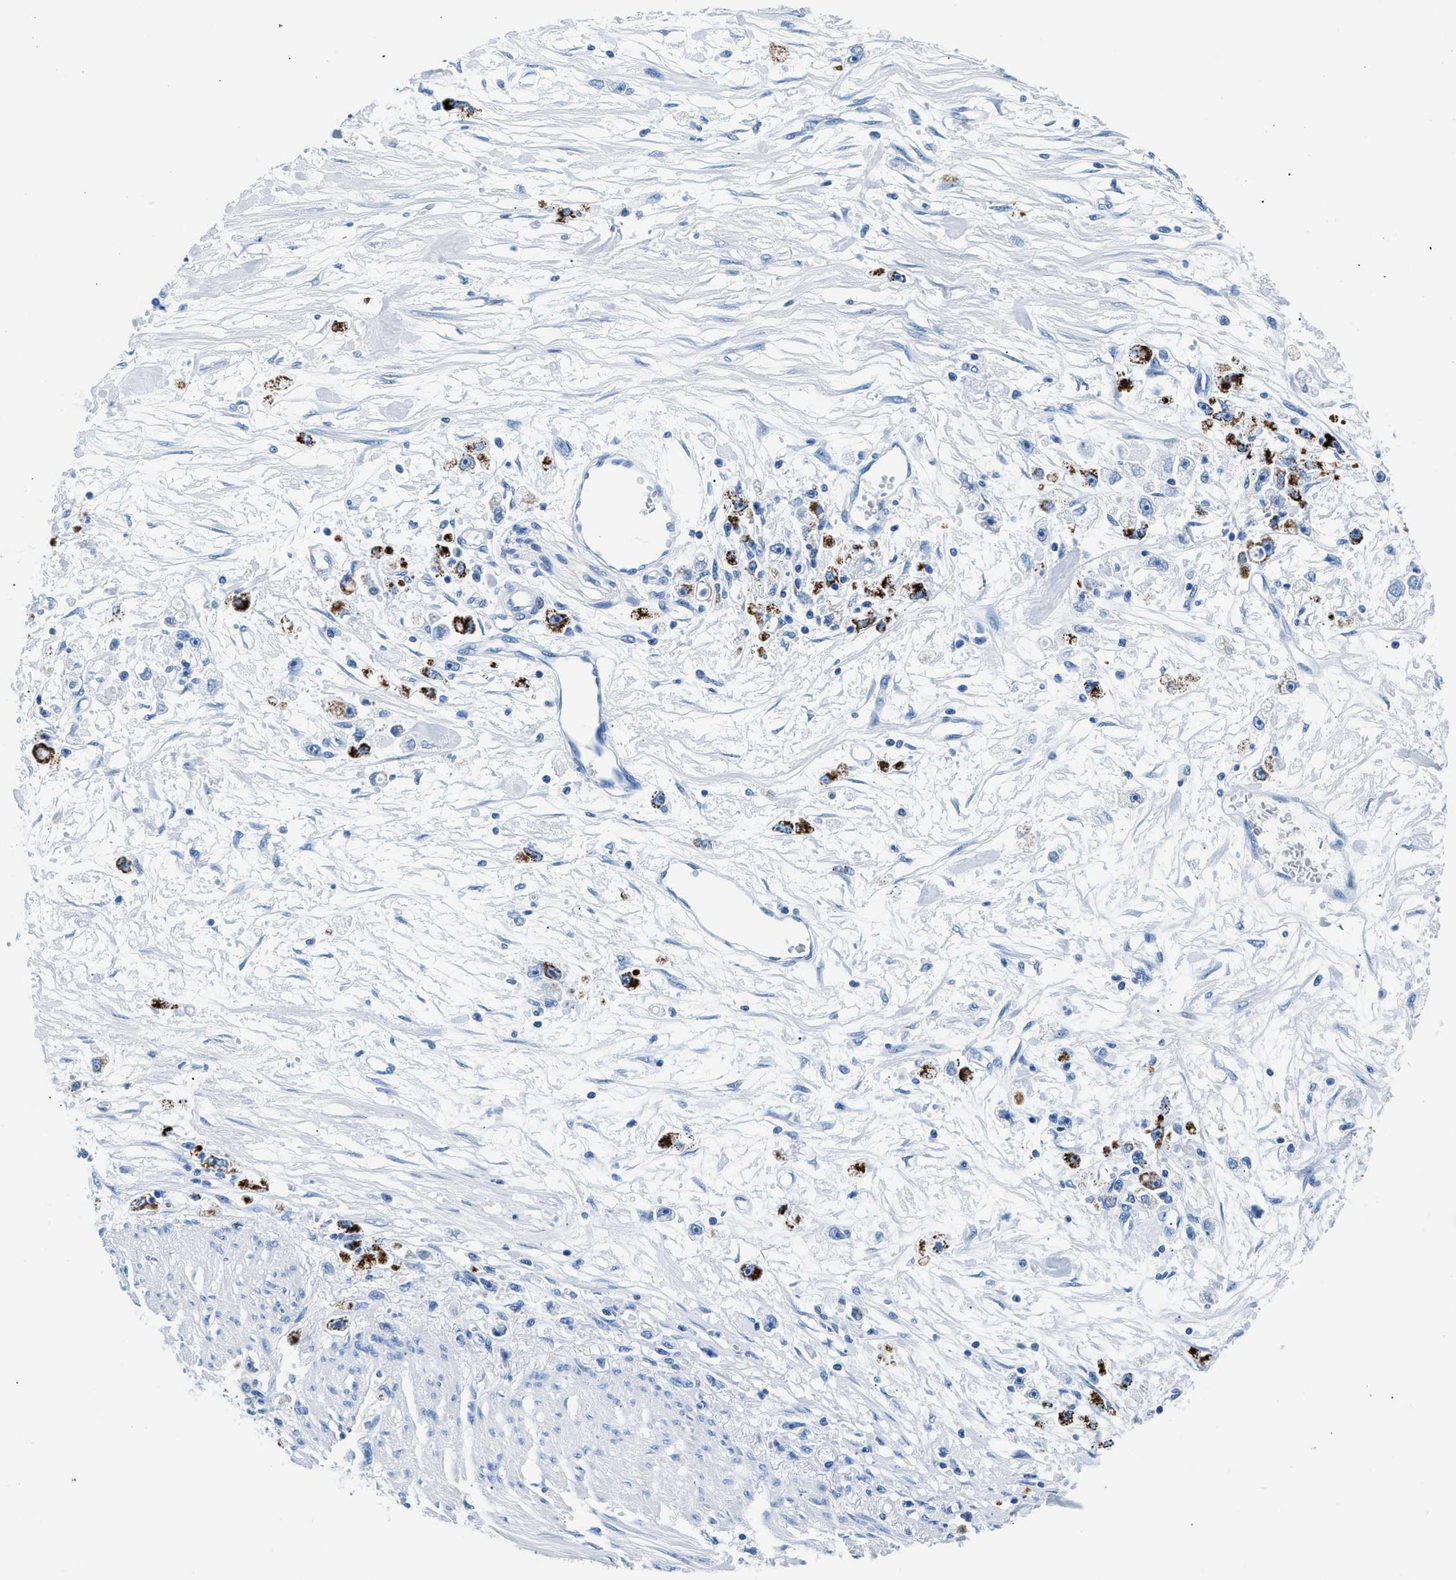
{"staining": {"intensity": "moderate", "quantity": ">75%", "location": "cytoplasmic/membranous"}, "tissue": "stomach cancer", "cell_type": "Tumor cells", "image_type": "cancer", "snomed": [{"axis": "morphology", "description": "Adenocarcinoma, NOS"}, {"axis": "topography", "description": "Stomach"}], "caption": "Tumor cells exhibit medium levels of moderate cytoplasmic/membranous expression in approximately >75% of cells in human stomach cancer. The staining is performed using DAB brown chromogen to label protein expression. The nuclei are counter-stained blue using hematoxylin.", "gene": "CPS1", "patient": {"sex": "female", "age": 59}}